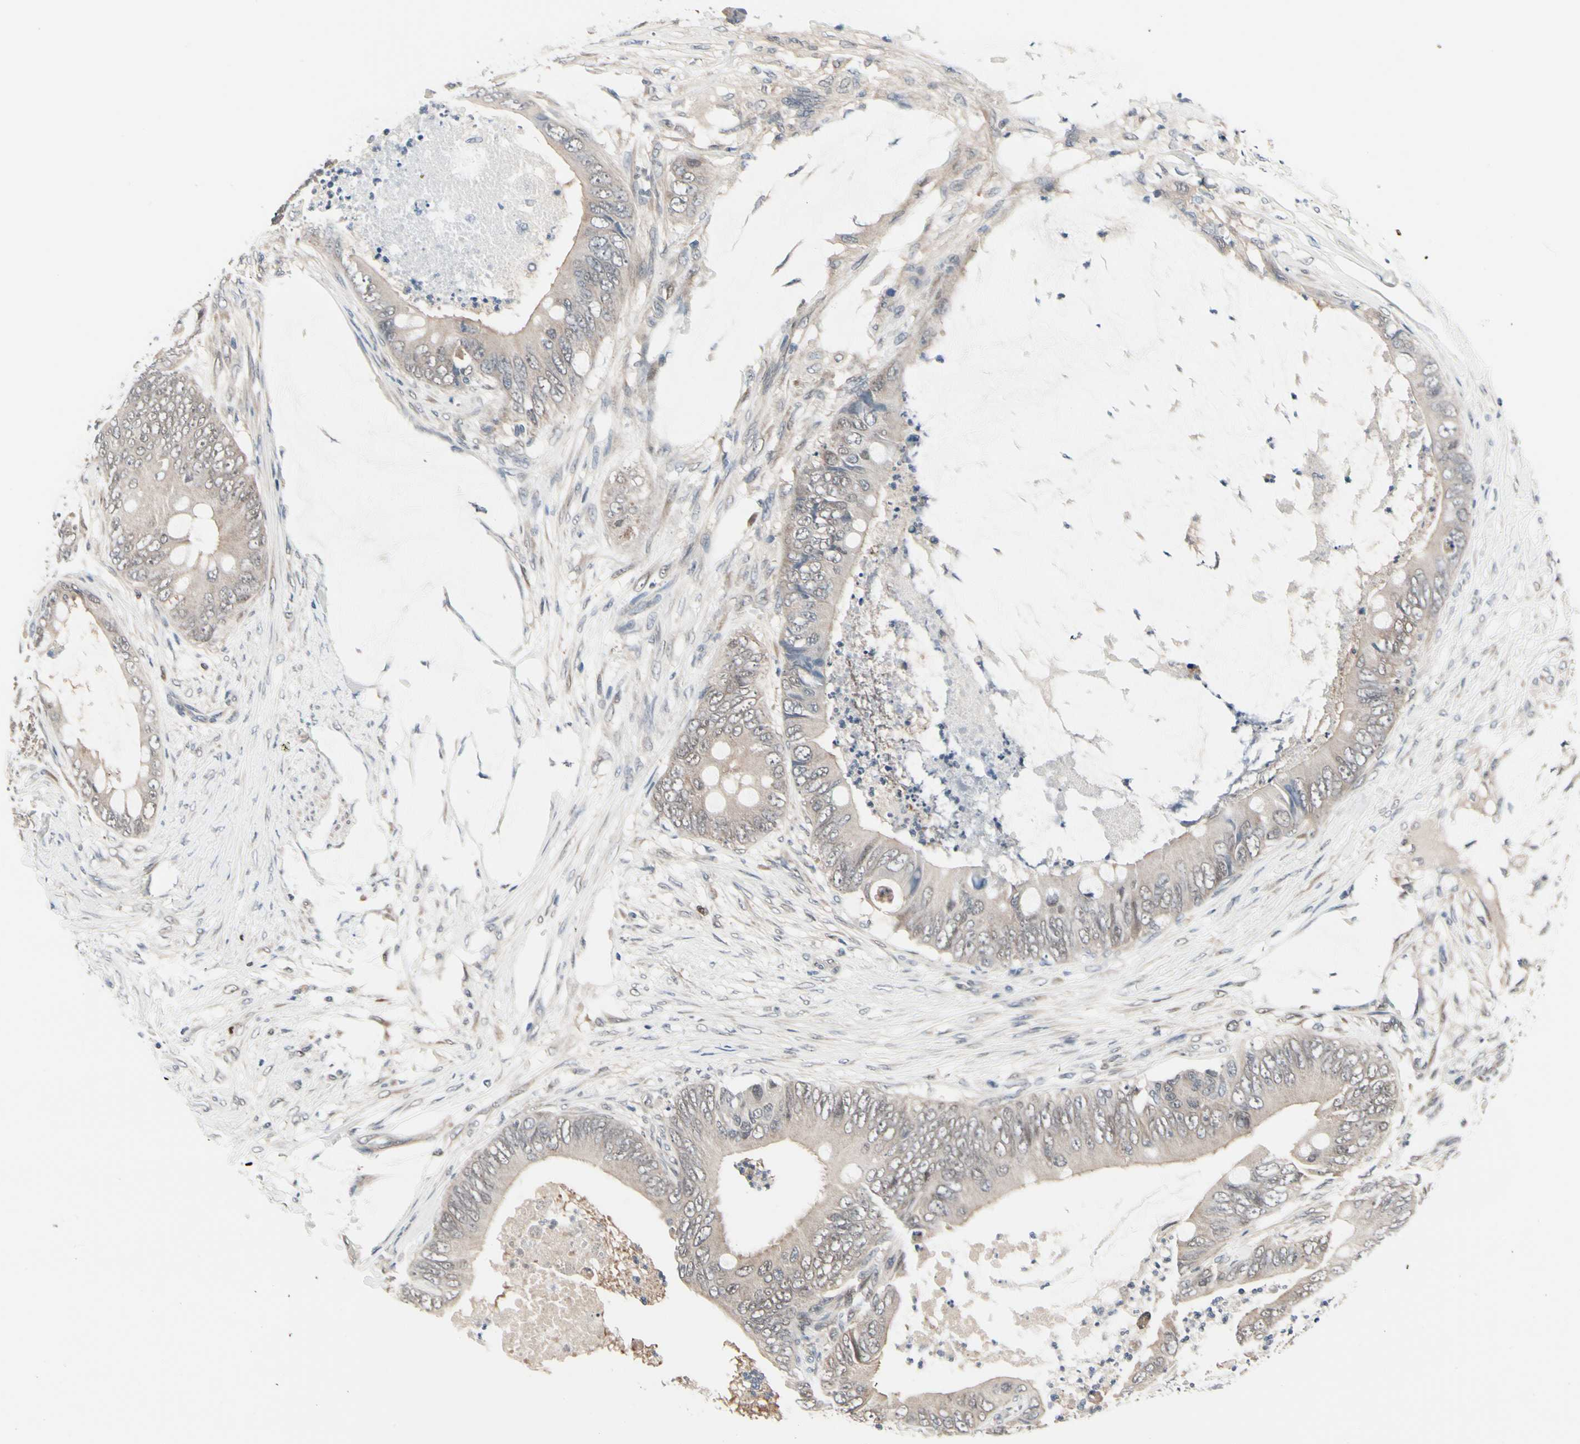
{"staining": {"intensity": "weak", "quantity": ">75%", "location": "cytoplasmic/membranous"}, "tissue": "colorectal cancer", "cell_type": "Tumor cells", "image_type": "cancer", "snomed": [{"axis": "morphology", "description": "Adenocarcinoma, NOS"}, {"axis": "topography", "description": "Rectum"}], "caption": "Colorectal adenocarcinoma was stained to show a protein in brown. There is low levels of weak cytoplasmic/membranous staining in approximately >75% of tumor cells.", "gene": "PRDX6", "patient": {"sex": "female", "age": 77}}